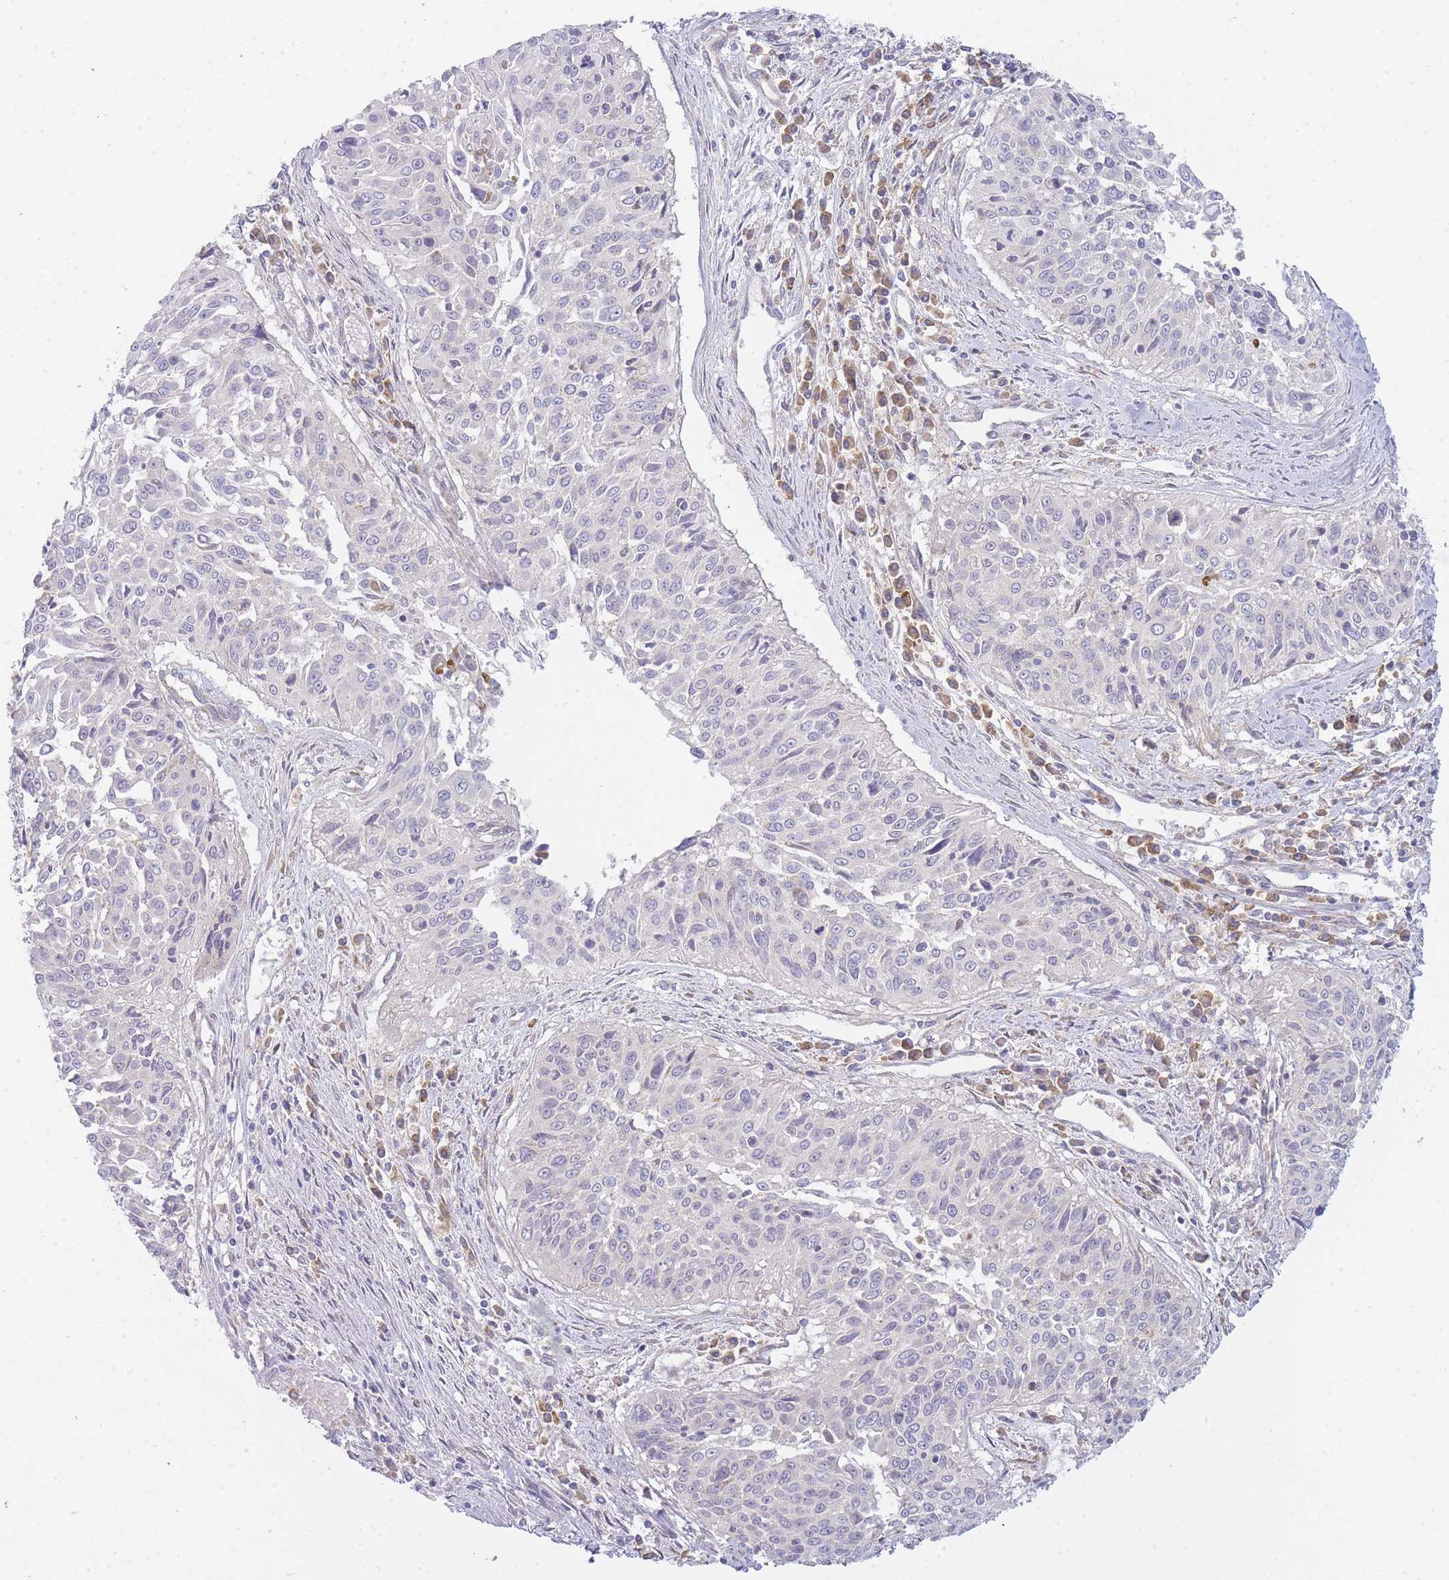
{"staining": {"intensity": "negative", "quantity": "none", "location": "none"}, "tissue": "cervical cancer", "cell_type": "Tumor cells", "image_type": "cancer", "snomed": [{"axis": "morphology", "description": "Squamous cell carcinoma, NOS"}, {"axis": "topography", "description": "Cervix"}], "caption": "The immunohistochemistry photomicrograph has no significant expression in tumor cells of cervical squamous cell carcinoma tissue.", "gene": "OR5L2", "patient": {"sex": "female", "age": 55}}